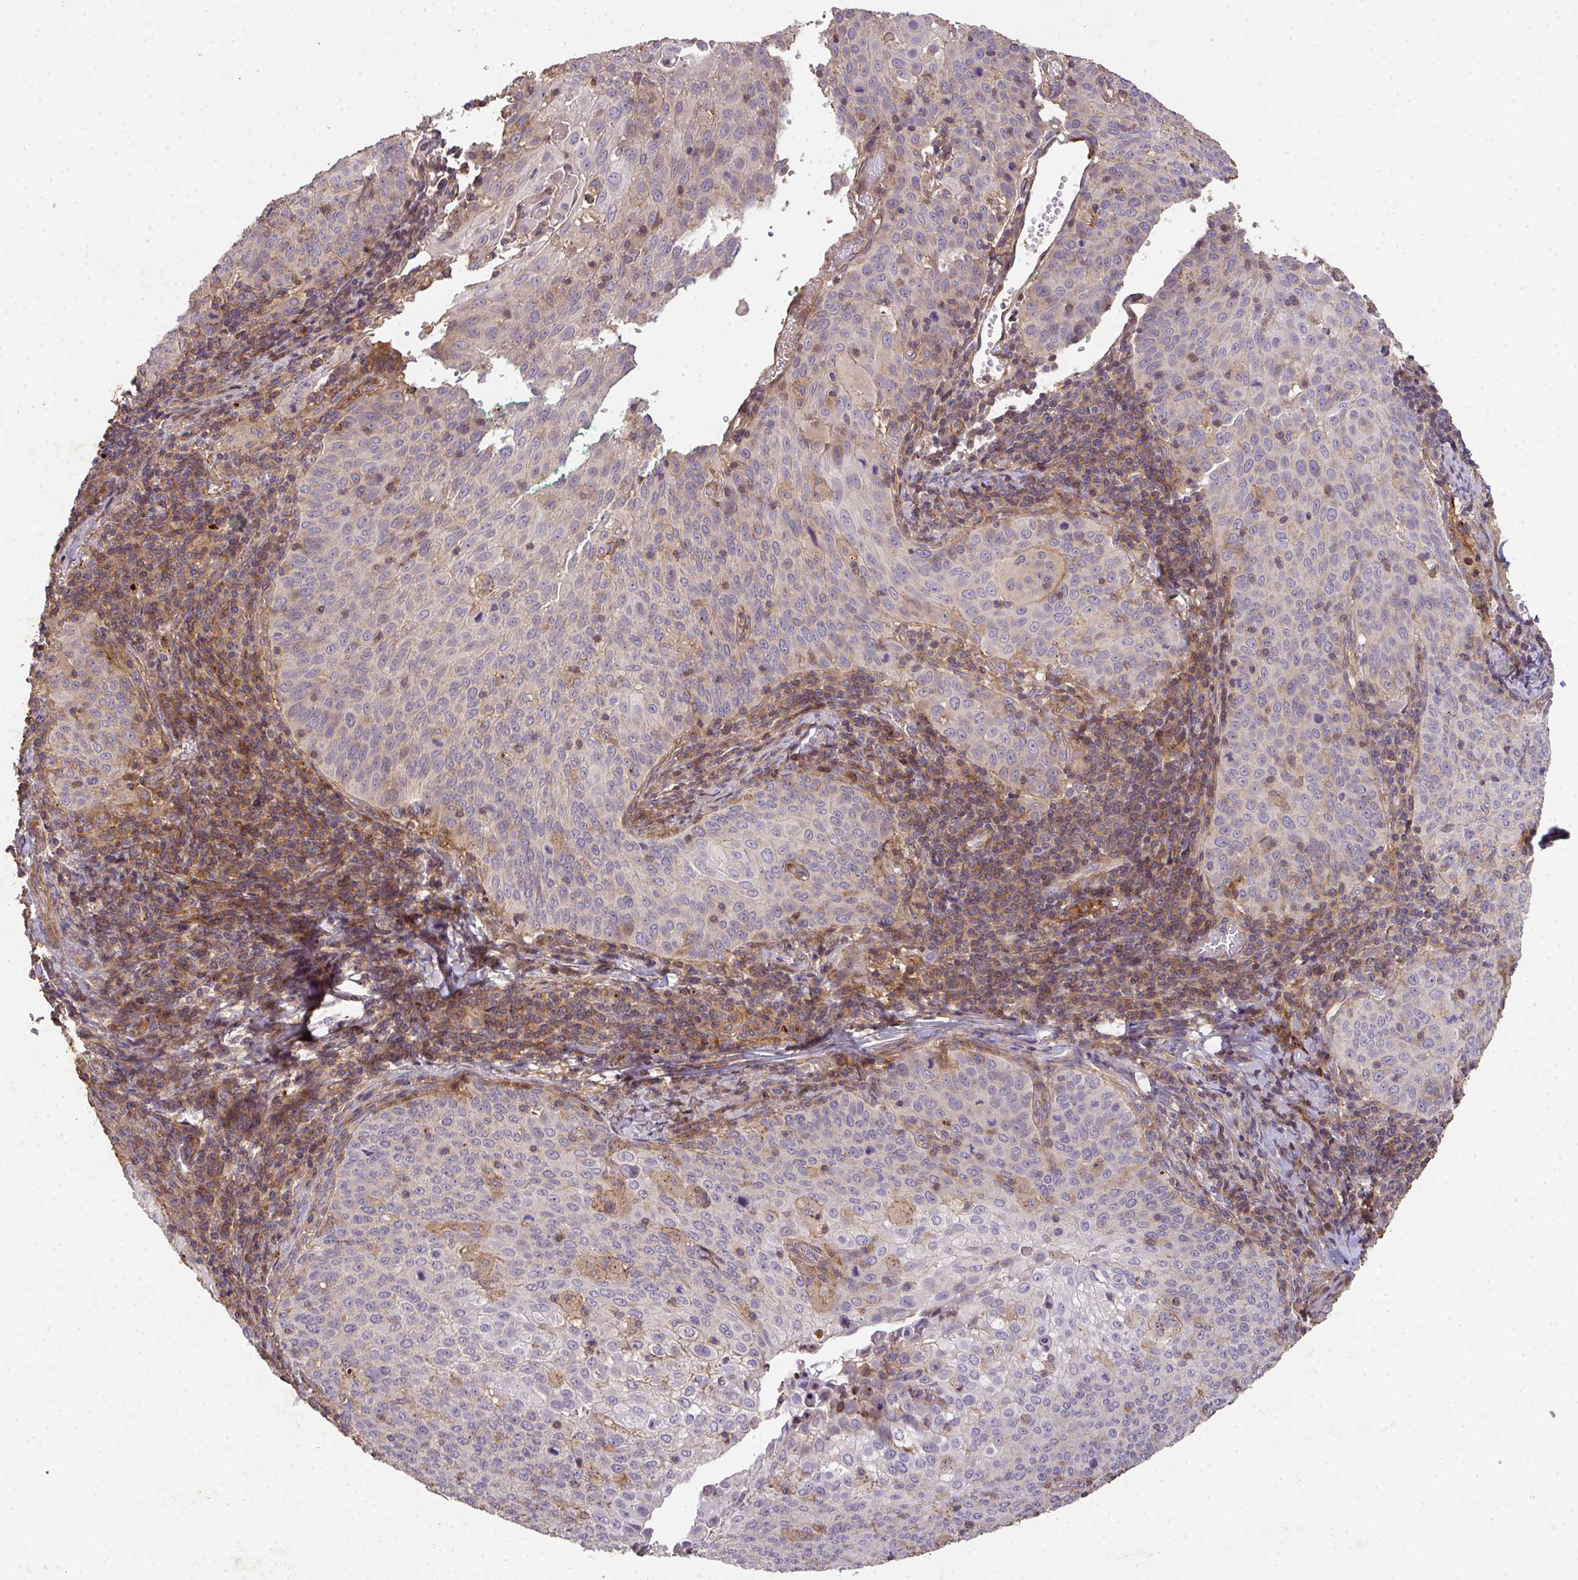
{"staining": {"intensity": "negative", "quantity": "none", "location": "none"}, "tissue": "cervical cancer", "cell_type": "Tumor cells", "image_type": "cancer", "snomed": [{"axis": "morphology", "description": "Squamous cell carcinoma, NOS"}, {"axis": "topography", "description": "Cervix"}], "caption": "IHC photomicrograph of human cervical cancer (squamous cell carcinoma) stained for a protein (brown), which reveals no staining in tumor cells.", "gene": "TNMD", "patient": {"sex": "female", "age": 65}}